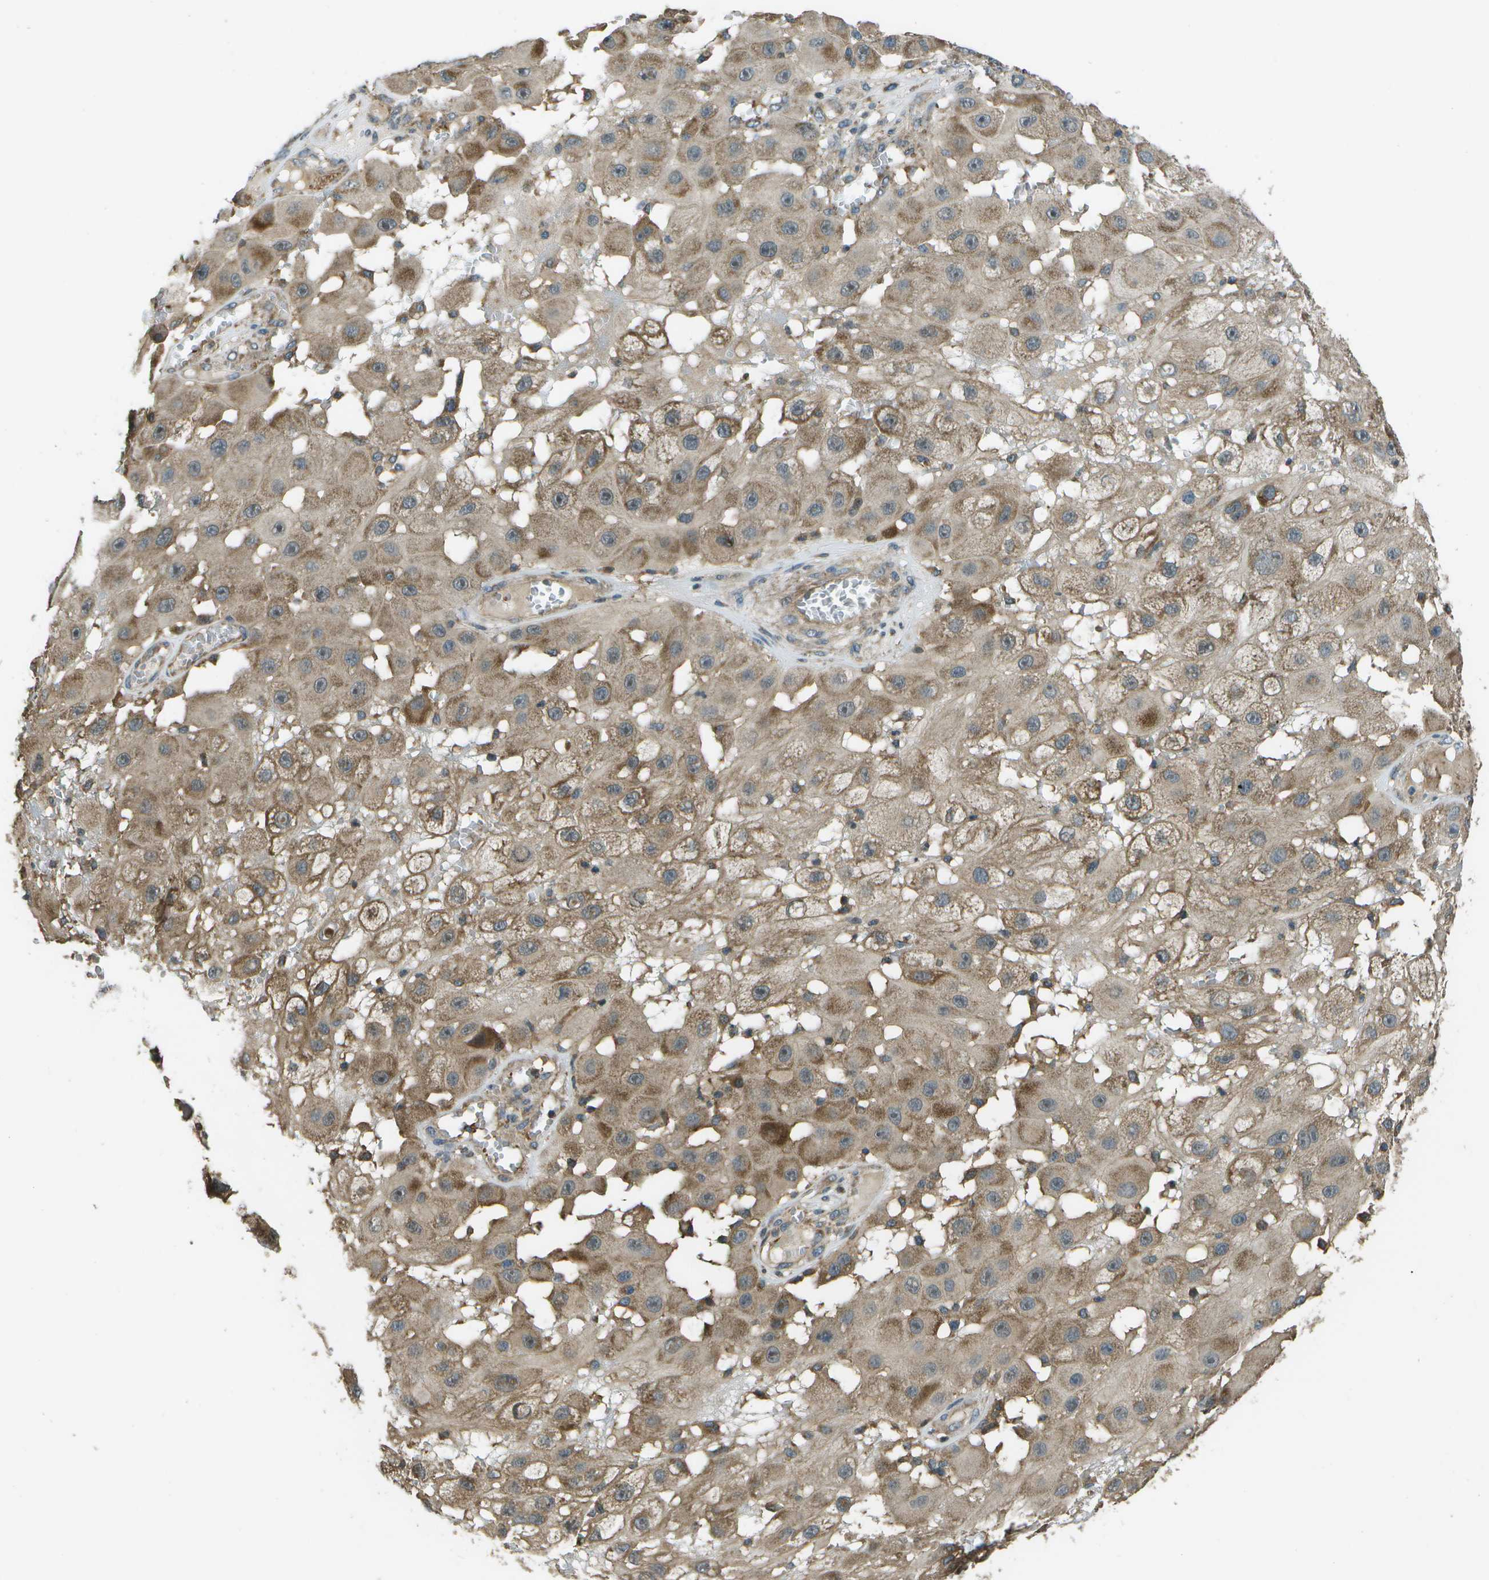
{"staining": {"intensity": "moderate", "quantity": ">75%", "location": "cytoplasmic/membranous"}, "tissue": "melanoma", "cell_type": "Tumor cells", "image_type": "cancer", "snomed": [{"axis": "morphology", "description": "Malignant melanoma, NOS"}, {"axis": "topography", "description": "Skin"}], "caption": "An image of human malignant melanoma stained for a protein shows moderate cytoplasmic/membranous brown staining in tumor cells. (DAB (3,3'-diaminobenzidine) = brown stain, brightfield microscopy at high magnification).", "gene": "PLPBP", "patient": {"sex": "female", "age": 81}}